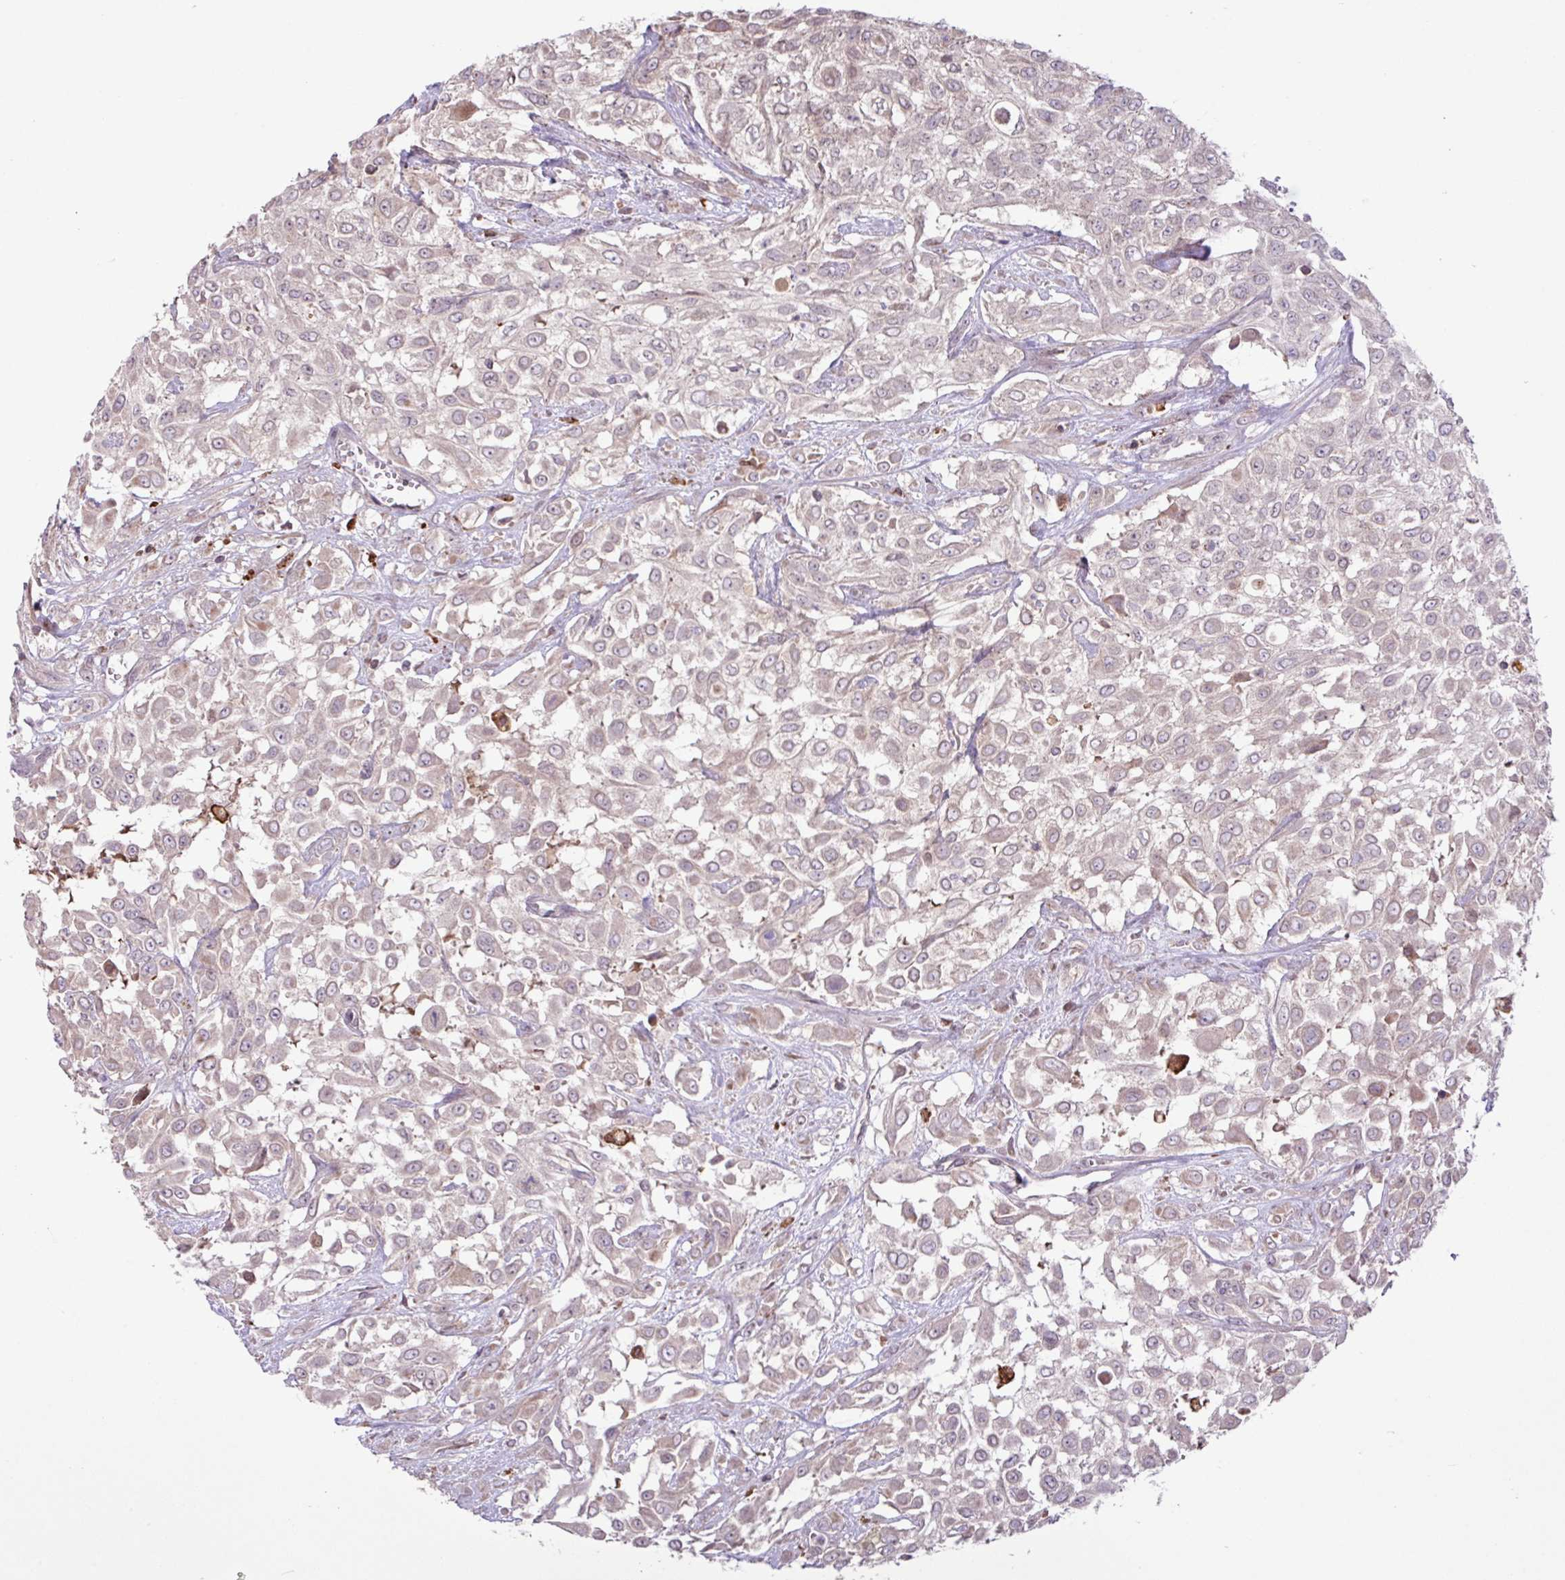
{"staining": {"intensity": "negative", "quantity": "none", "location": "none"}, "tissue": "urothelial cancer", "cell_type": "Tumor cells", "image_type": "cancer", "snomed": [{"axis": "morphology", "description": "Urothelial carcinoma, High grade"}, {"axis": "topography", "description": "Urinary bladder"}], "caption": "DAB immunohistochemical staining of urothelial carcinoma (high-grade) shows no significant staining in tumor cells.", "gene": "ARHGEF25", "patient": {"sex": "male", "age": 57}}